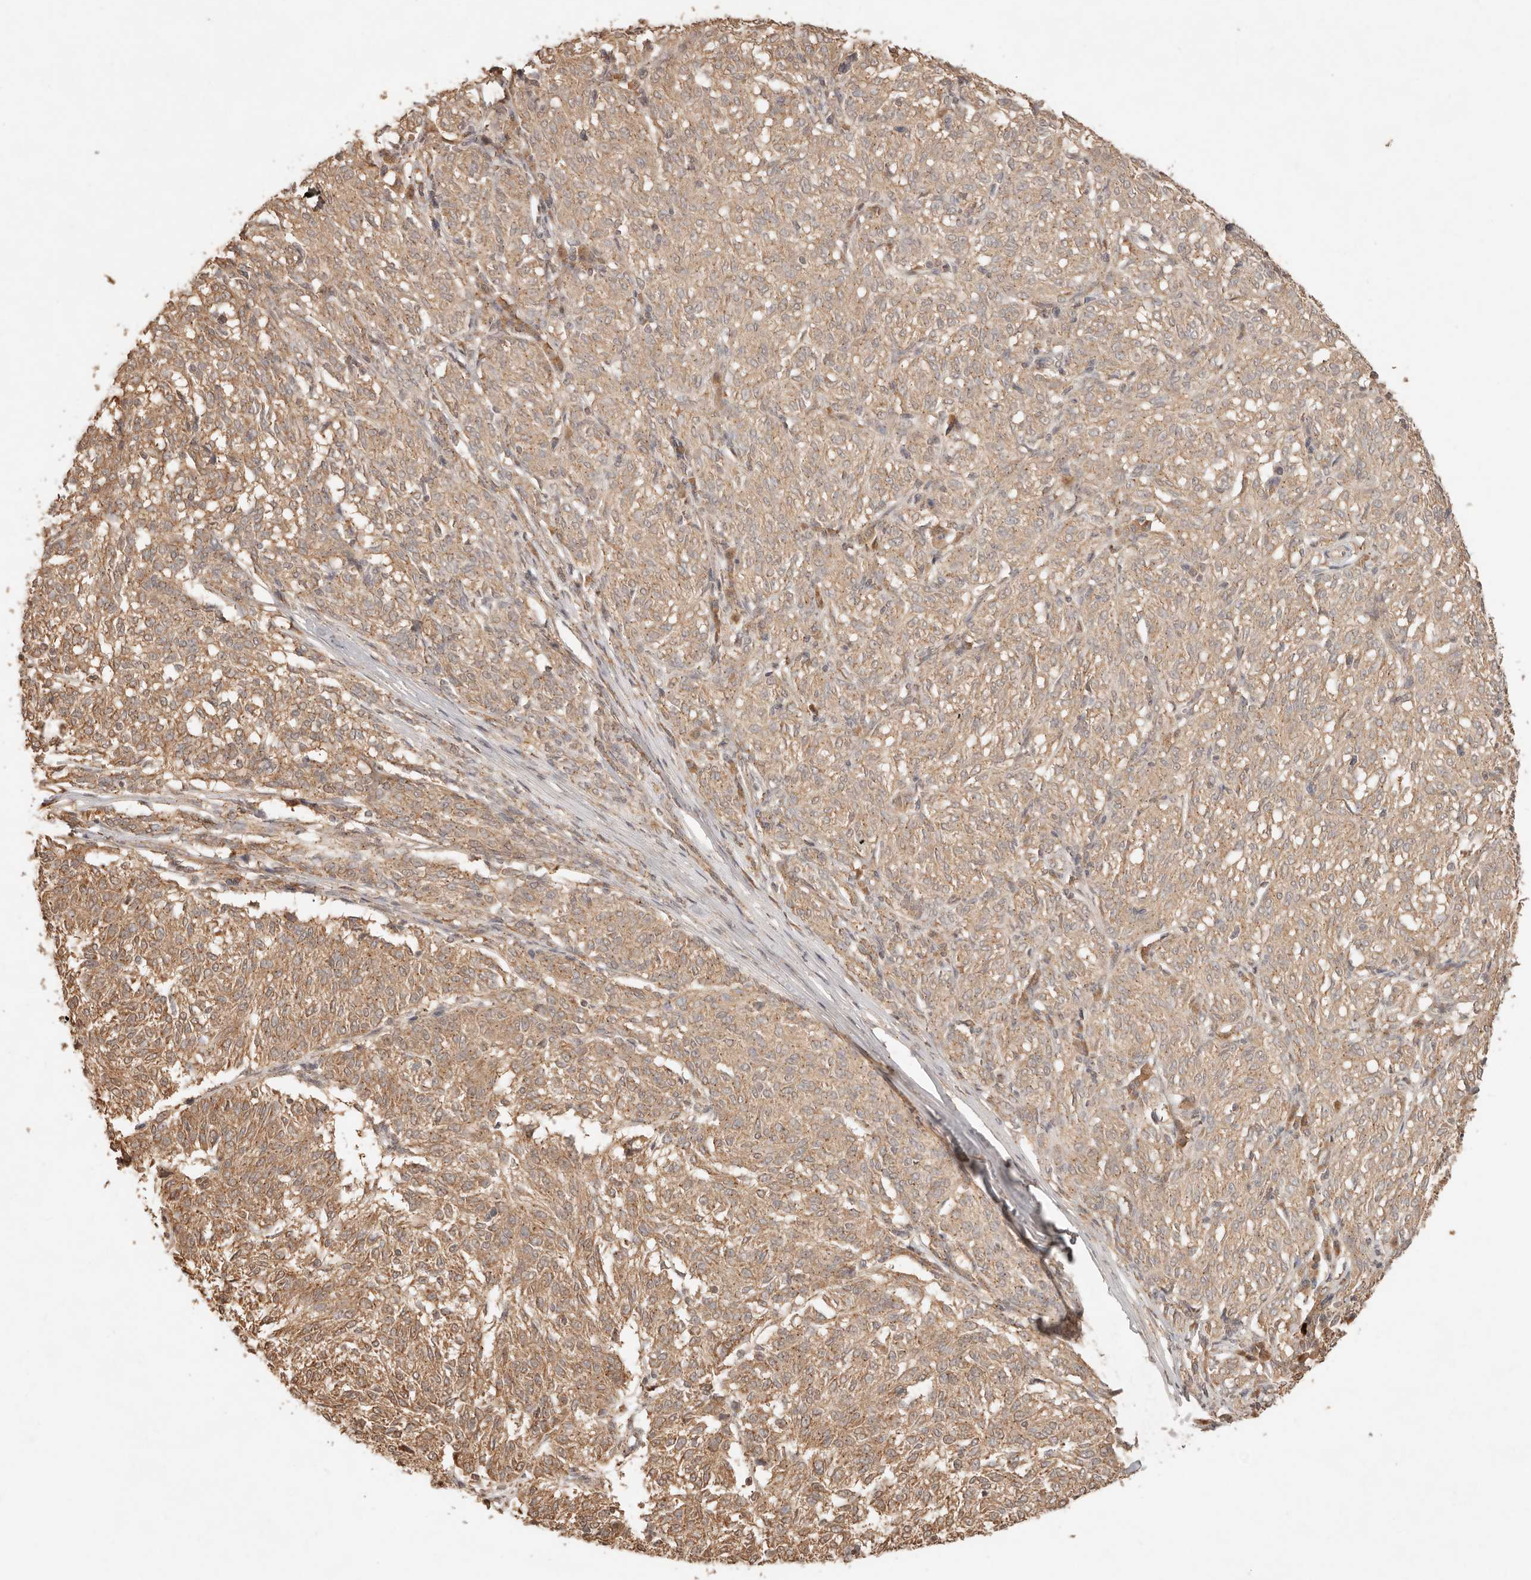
{"staining": {"intensity": "moderate", "quantity": ">75%", "location": "cytoplasmic/membranous"}, "tissue": "melanoma", "cell_type": "Tumor cells", "image_type": "cancer", "snomed": [{"axis": "morphology", "description": "Malignant melanoma, NOS"}, {"axis": "topography", "description": "Skin"}], "caption": "Brown immunohistochemical staining in melanoma displays moderate cytoplasmic/membranous expression in about >75% of tumor cells. (DAB (3,3'-diaminobenzidine) IHC, brown staining for protein, blue staining for nuclei).", "gene": "LMO4", "patient": {"sex": "female", "age": 72}}